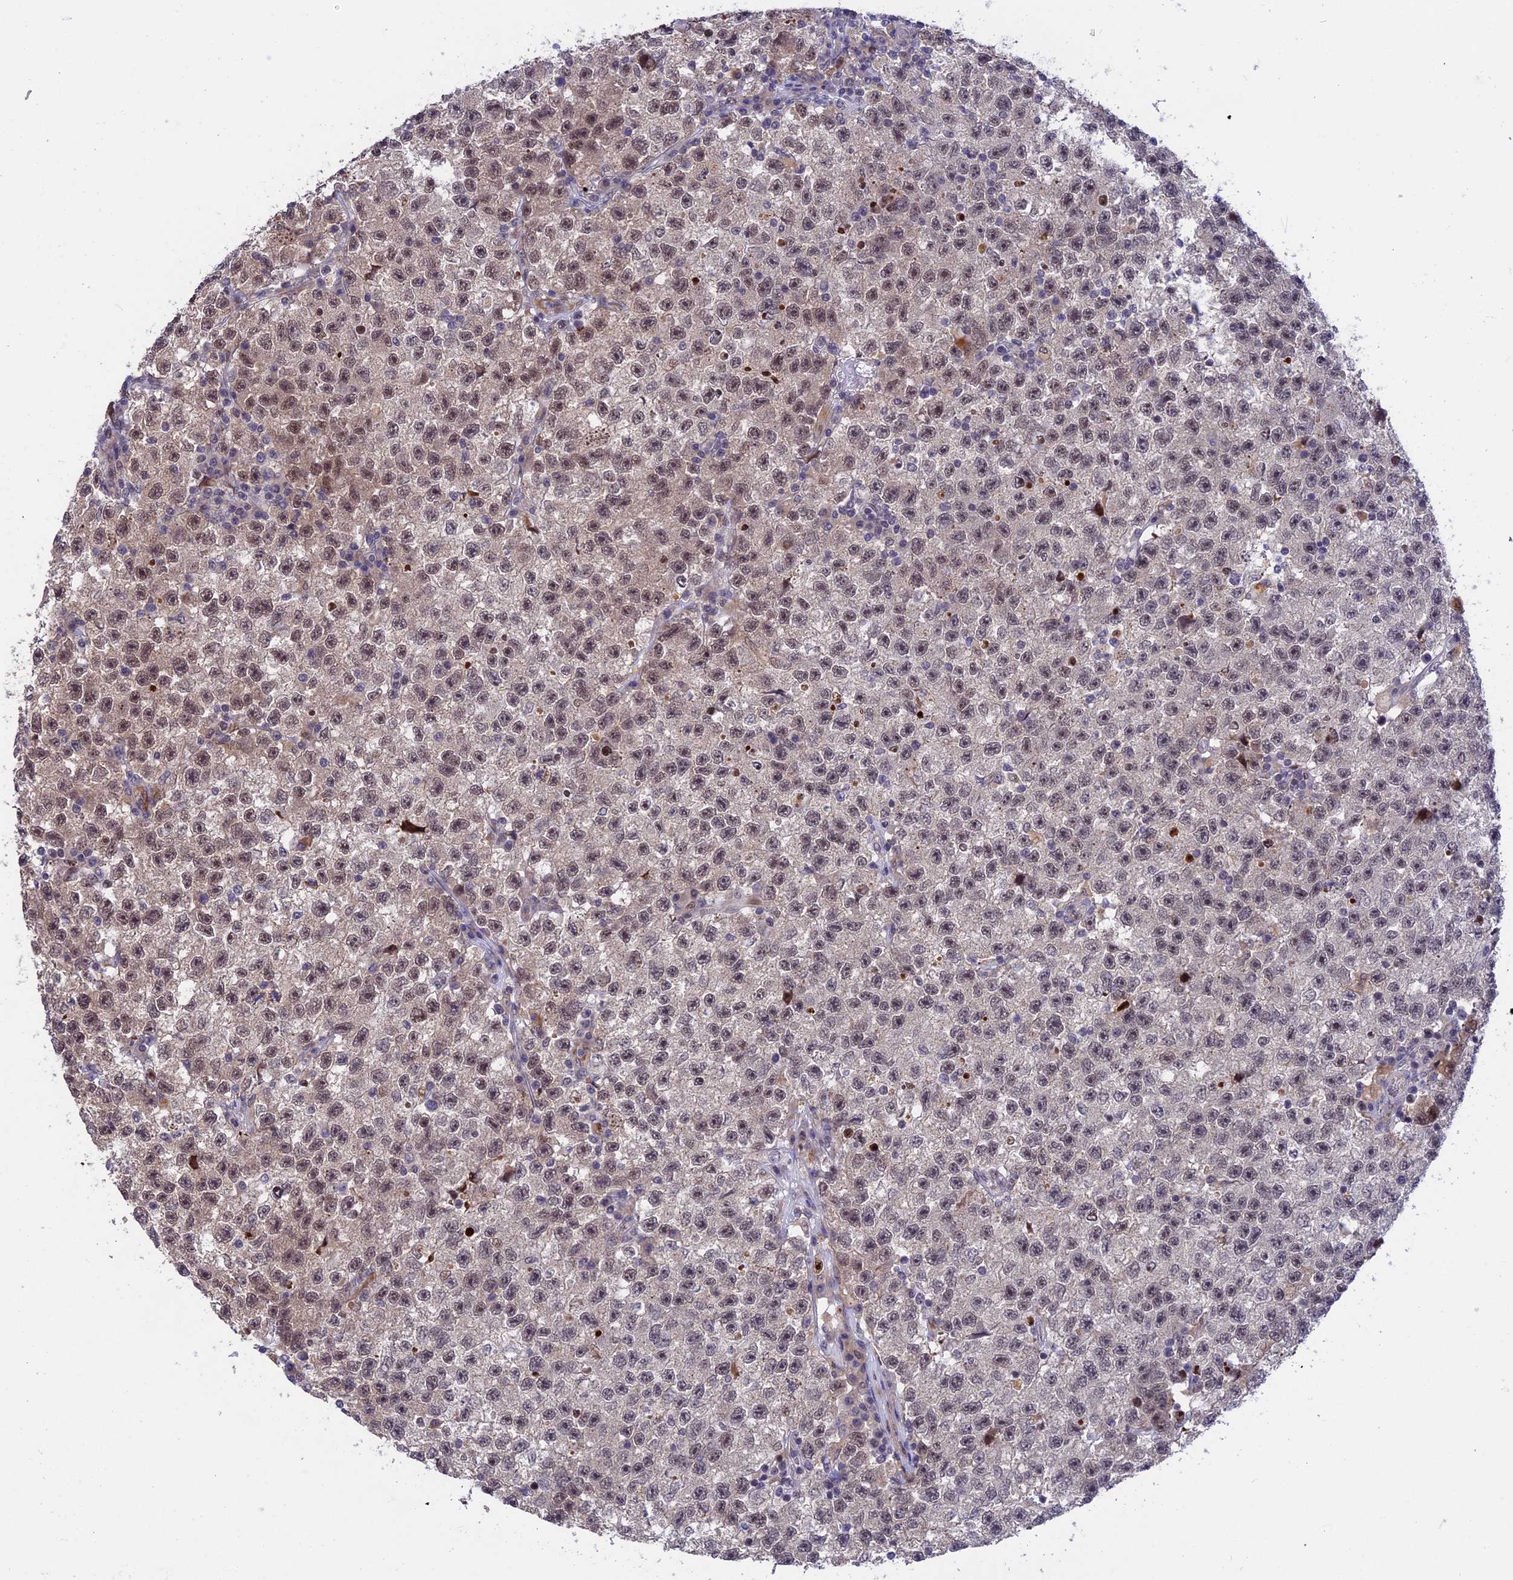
{"staining": {"intensity": "moderate", "quantity": ">75%", "location": "nuclear"}, "tissue": "testis cancer", "cell_type": "Tumor cells", "image_type": "cancer", "snomed": [{"axis": "morphology", "description": "Seminoma, NOS"}, {"axis": "topography", "description": "Testis"}], "caption": "Immunohistochemistry of human seminoma (testis) displays medium levels of moderate nuclear staining in about >75% of tumor cells. (brown staining indicates protein expression, while blue staining denotes nuclei).", "gene": "POLR2C", "patient": {"sex": "male", "age": 22}}